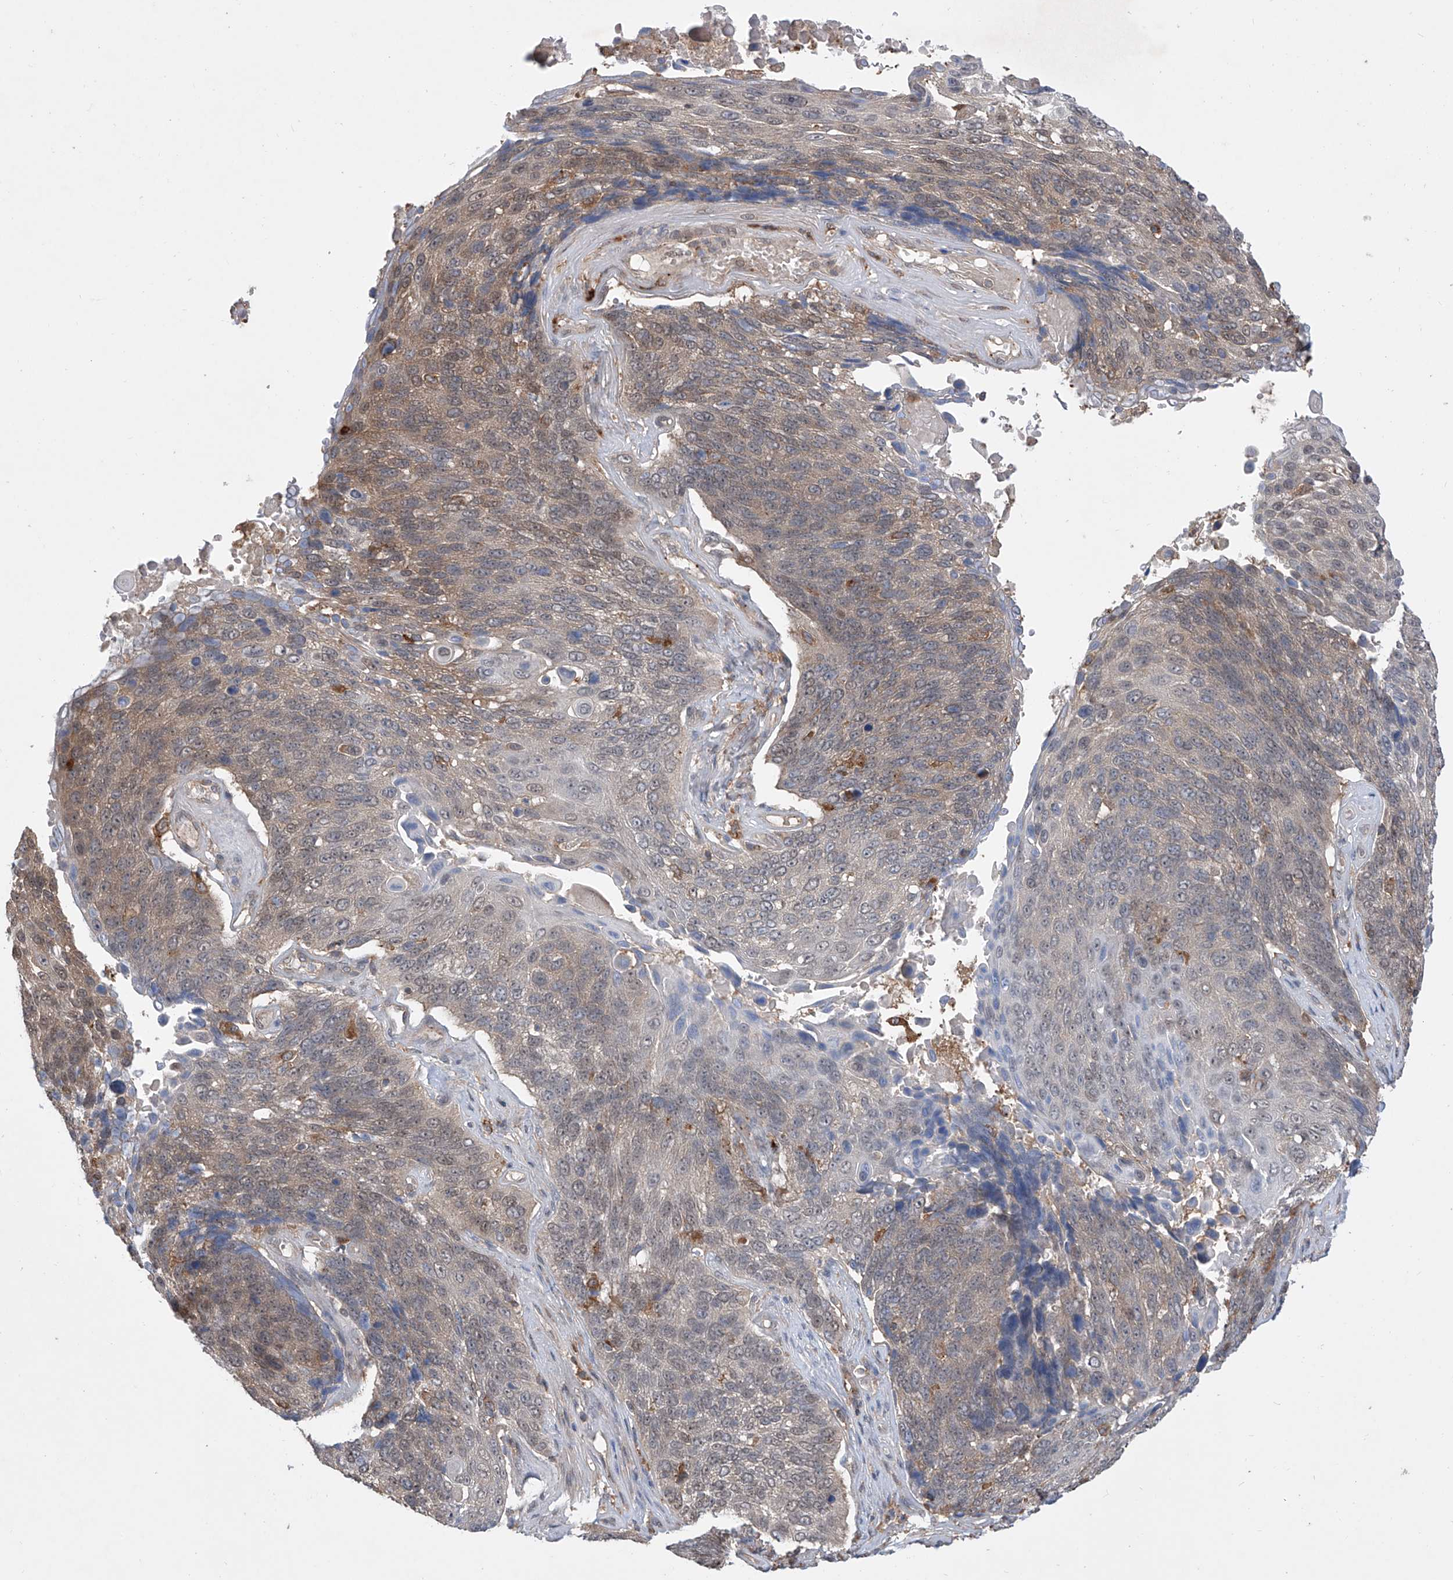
{"staining": {"intensity": "weak", "quantity": "25%-75%", "location": "cytoplasmic/membranous,nuclear"}, "tissue": "lung cancer", "cell_type": "Tumor cells", "image_type": "cancer", "snomed": [{"axis": "morphology", "description": "Squamous cell carcinoma, NOS"}, {"axis": "topography", "description": "Lung"}], "caption": "Immunohistochemistry staining of lung cancer (squamous cell carcinoma), which displays low levels of weak cytoplasmic/membranous and nuclear staining in about 25%-75% of tumor cells indicating weak cytoplasmic/membranous and nuclear protein positivity. The staining was performed using DAB (brown) for protein detection and nuclei were counterstained in hematoxylin (blue).", "gene": "HOXC8", "patient": {"sex": "male", "age": 66}}